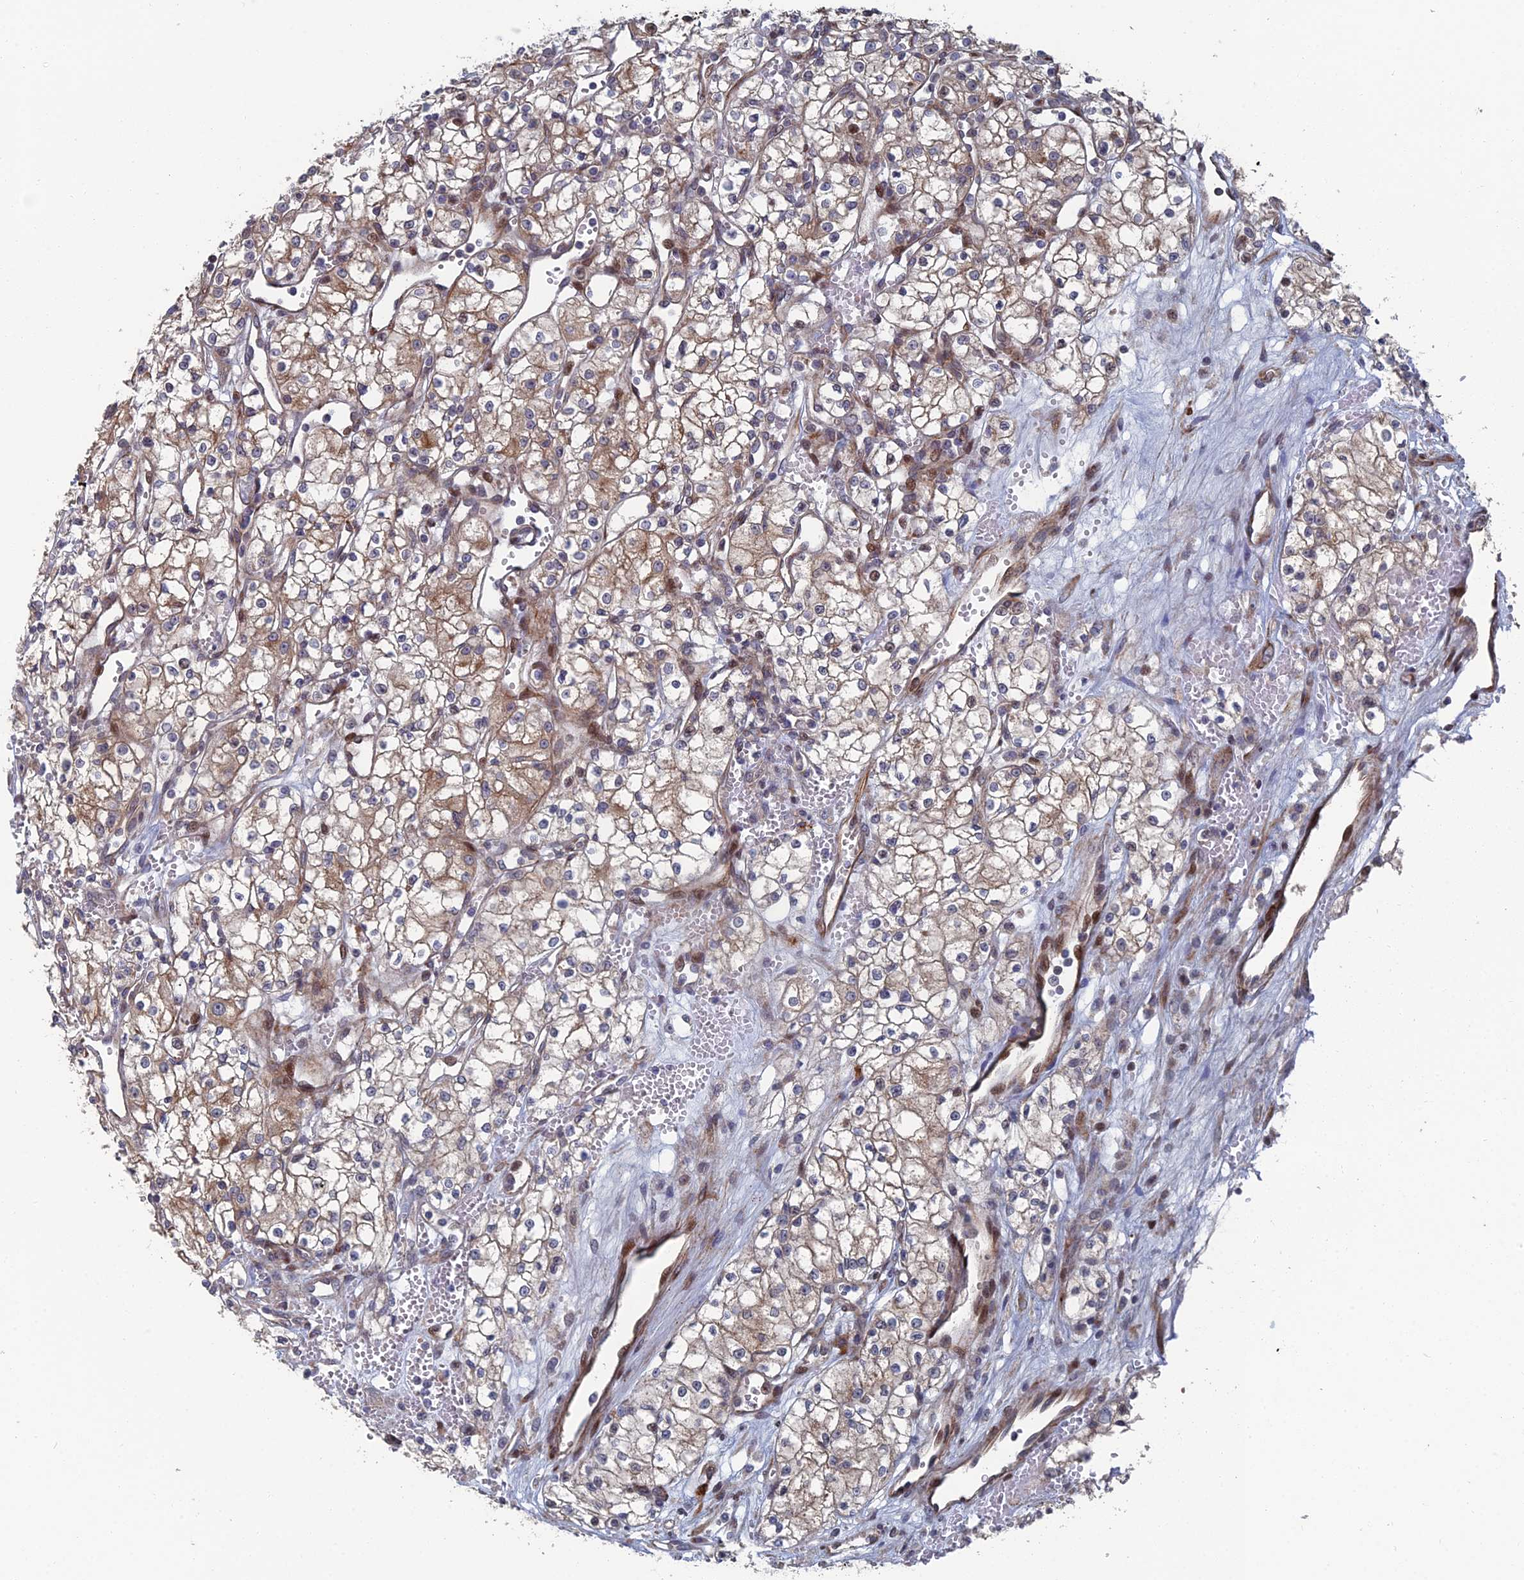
{"staining": {"intensity": "moderate", "quantity": "25%-75%", "location": "cytoplasmic/membranous"}, "tissue": "renal cancer", "cell_type": "Tumor cells", "image_type": "cancer", "snomed": [{"axis": "morphology", "description": "Adenocarcinoma, NOS"}, {"axis": "topography", "description": "Kidney"}], "caption": "Protein staining of renal adenocarcinoma tissue exhibits moderate cytoplasmic/membranous staining in approximately 25%-75% of tumor cells.", "gene": "GTF2IRD1", "patient": {"sex": "male", "age": 59}}